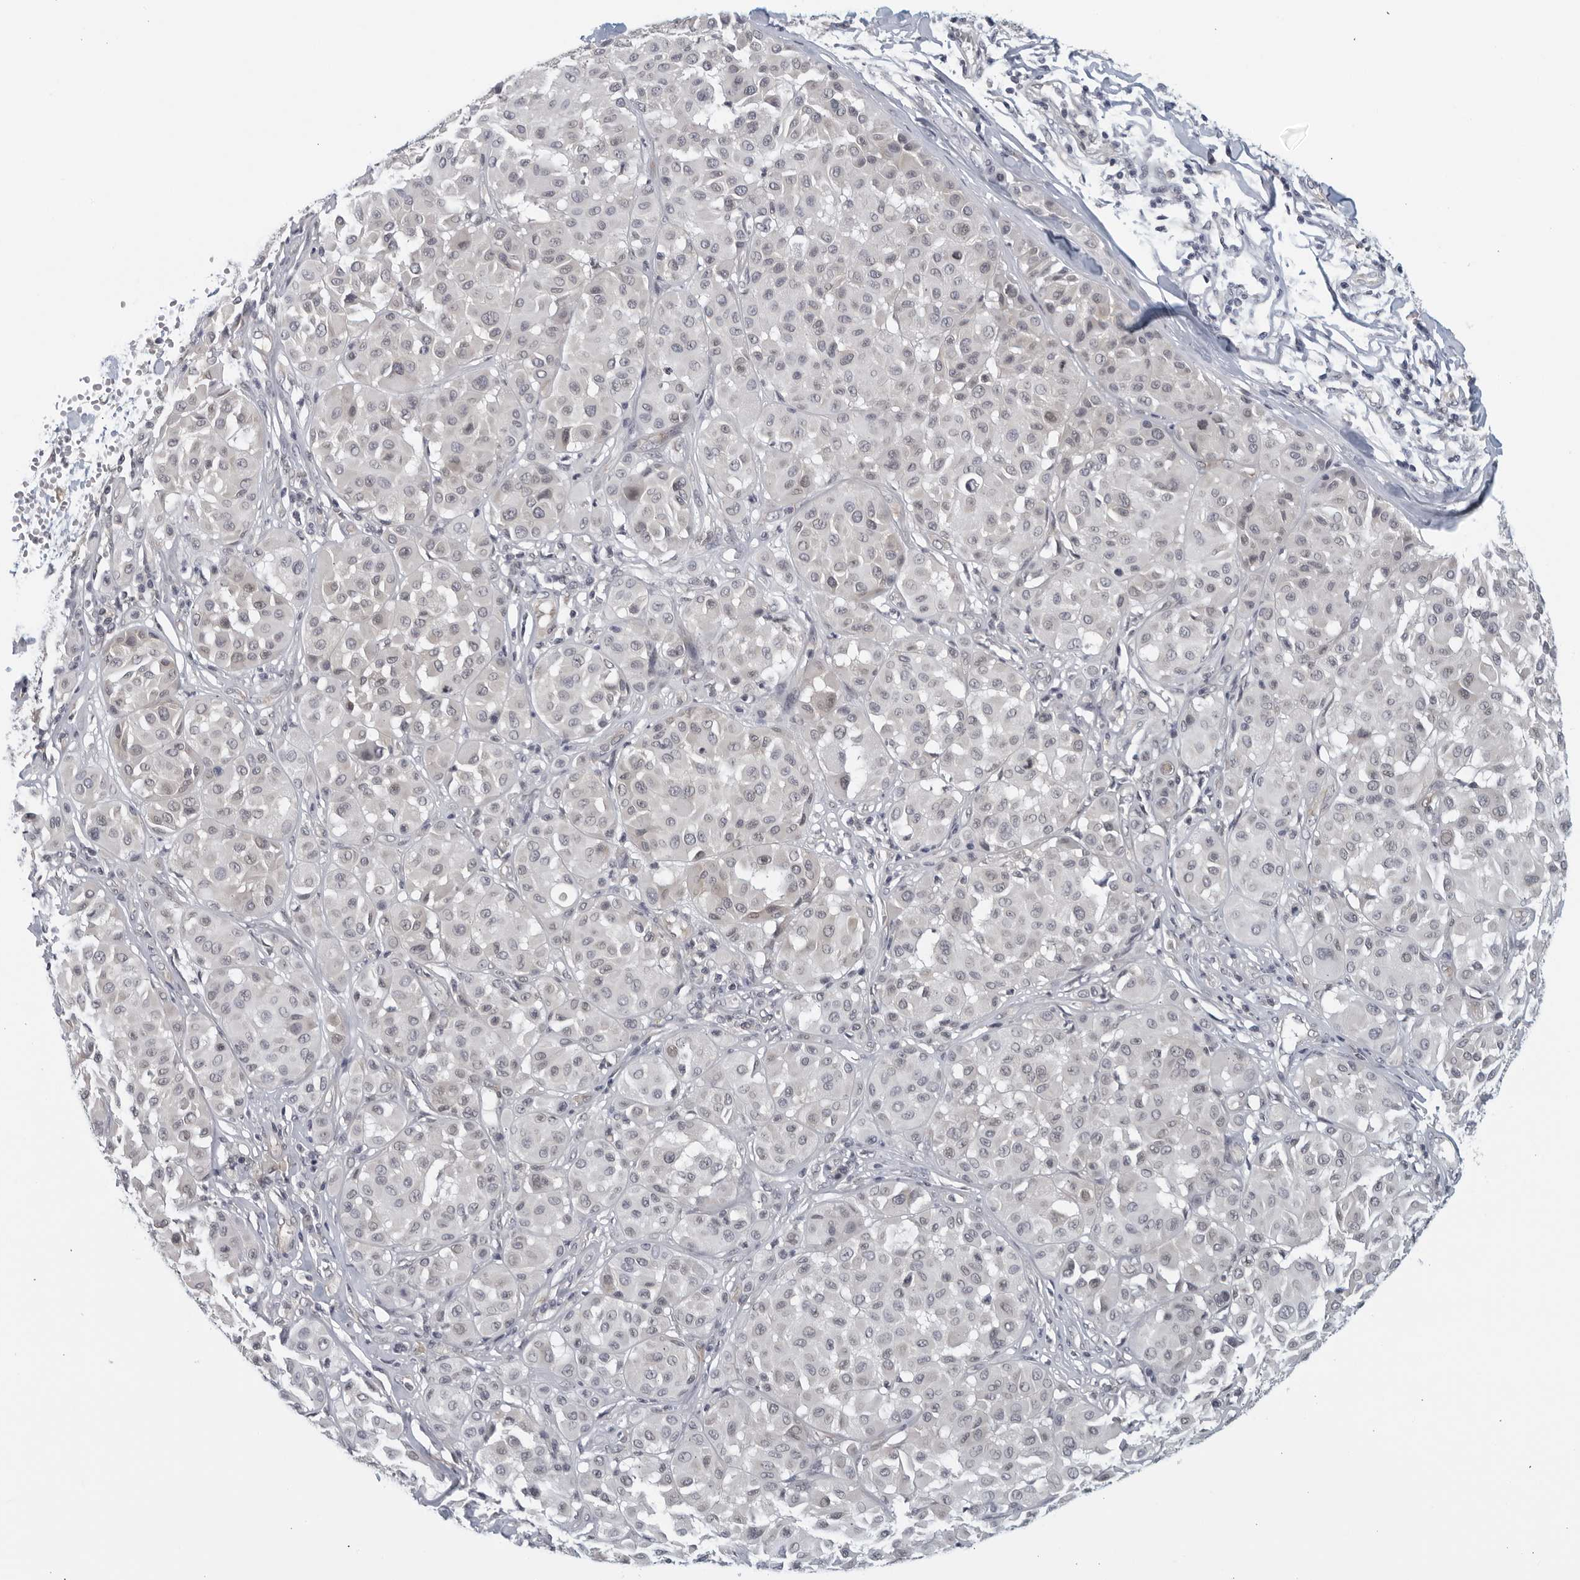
{"staining": {"intensity": "weak", "quantity": "<25%", "location": "nuclear"}, "tissue": "melanoma", "cell_type": "Tumor cells", "image_type": "cancer", "snomed": [{"axis": "morphology", "description": "Malignant melanoma, Metastatic site"}, {"axis": "topography", "description": "Soft tissue"}], "caption": "This is an immunohistochemistry histopathology image of malignant melanoma (metastatic site). There is no staining in tumor cells.", "gene": "RC3H1", "patient": {"sex": "male", "age": 41}}